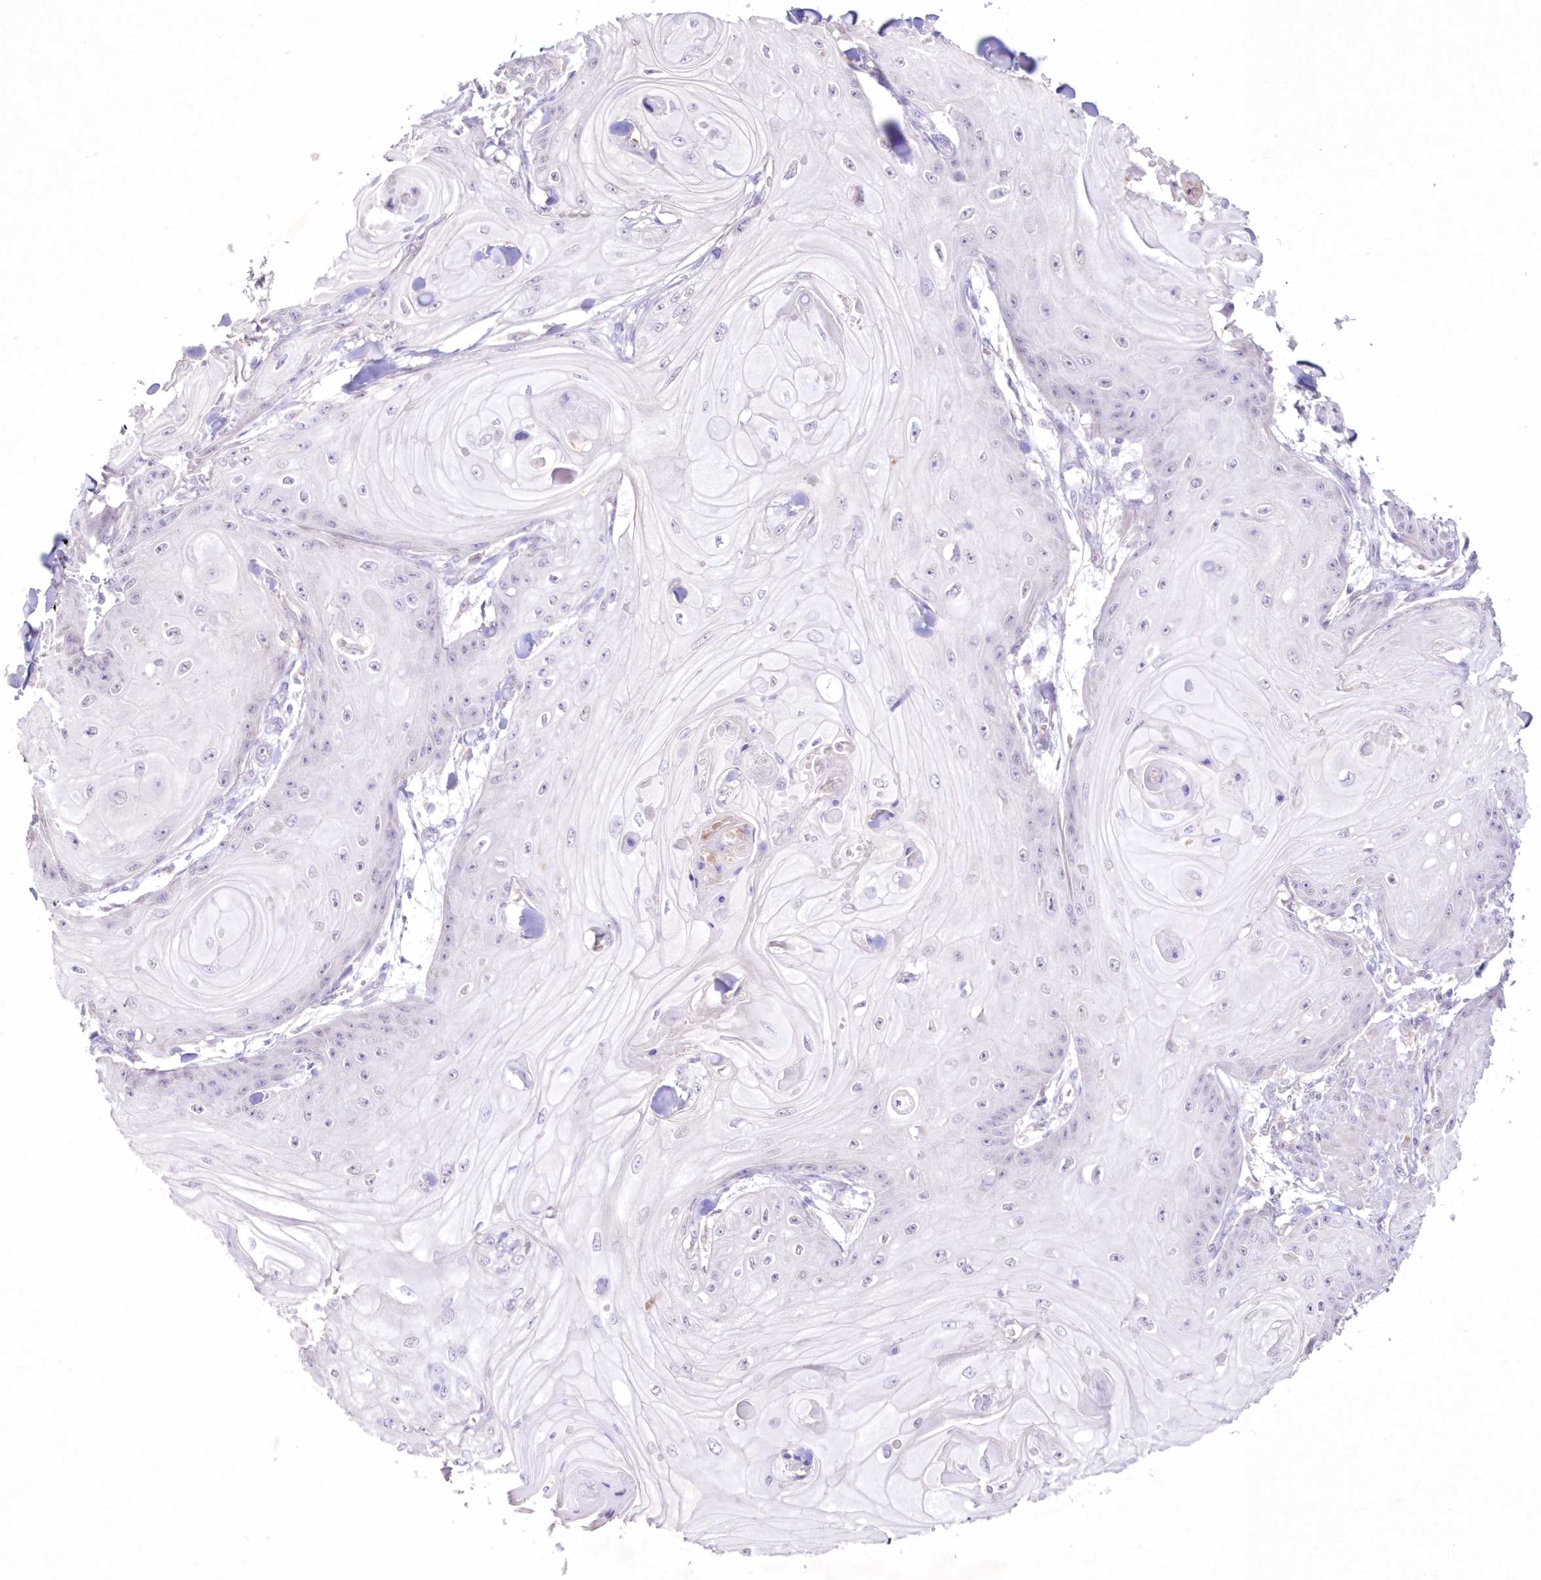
{"staining": {"intensity": "negative", "quantity": "none", "location": "none"}, "tissue": "skin cancer", "cell_type": "Tumor cells", "image_type": "cancer", "snomed": [{"axis": "morphology", "description": "Squamous cell carcinoma, NOS"}, {"axis": "topography", "description": "Skin"}], "caption": "This is a photomicrograph of IHC staining of skin cancer (squamous cell carcinoma), which shows no expression in tumor cells.", "gene": "NEU4", "patient": {"sex": "male", "age": 74}}